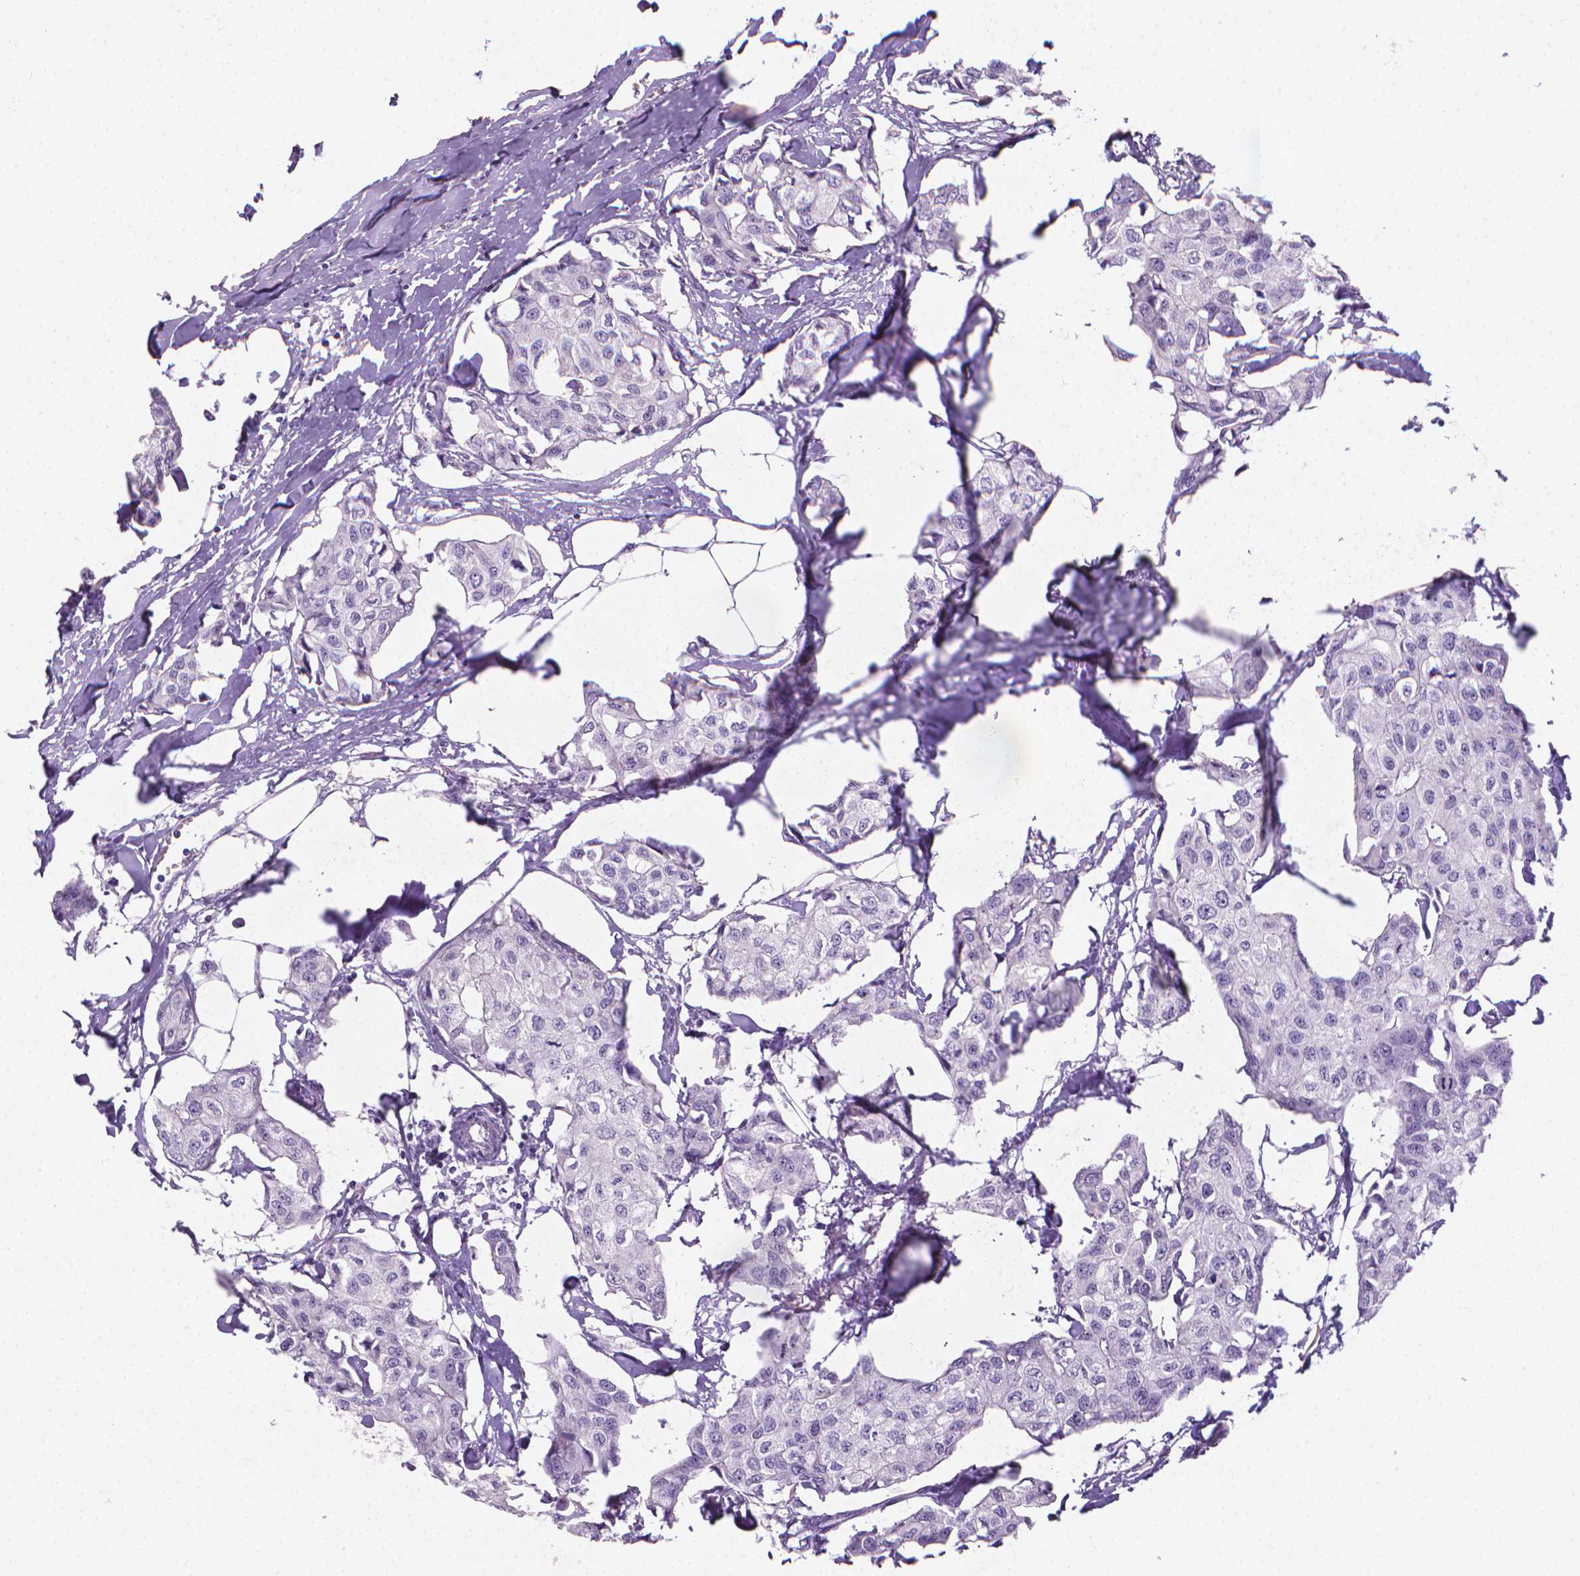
{"staining": {"intensity": "negative", "quantity": "none", "location": "none"}, "tissue": "breast cancer", "cell_type": "Tumor cells", "image_type": "cancer", "snomed": [{"axis": "morphology", "description": "Duct carcinoma"}, {"axis": "topography", "description": "Breast"}], "caption": "The image reveals no staining of tumor cells in breast cancer.", "gene": "XPNPEP2", "patient": {"sex": "female", "age": 80}}